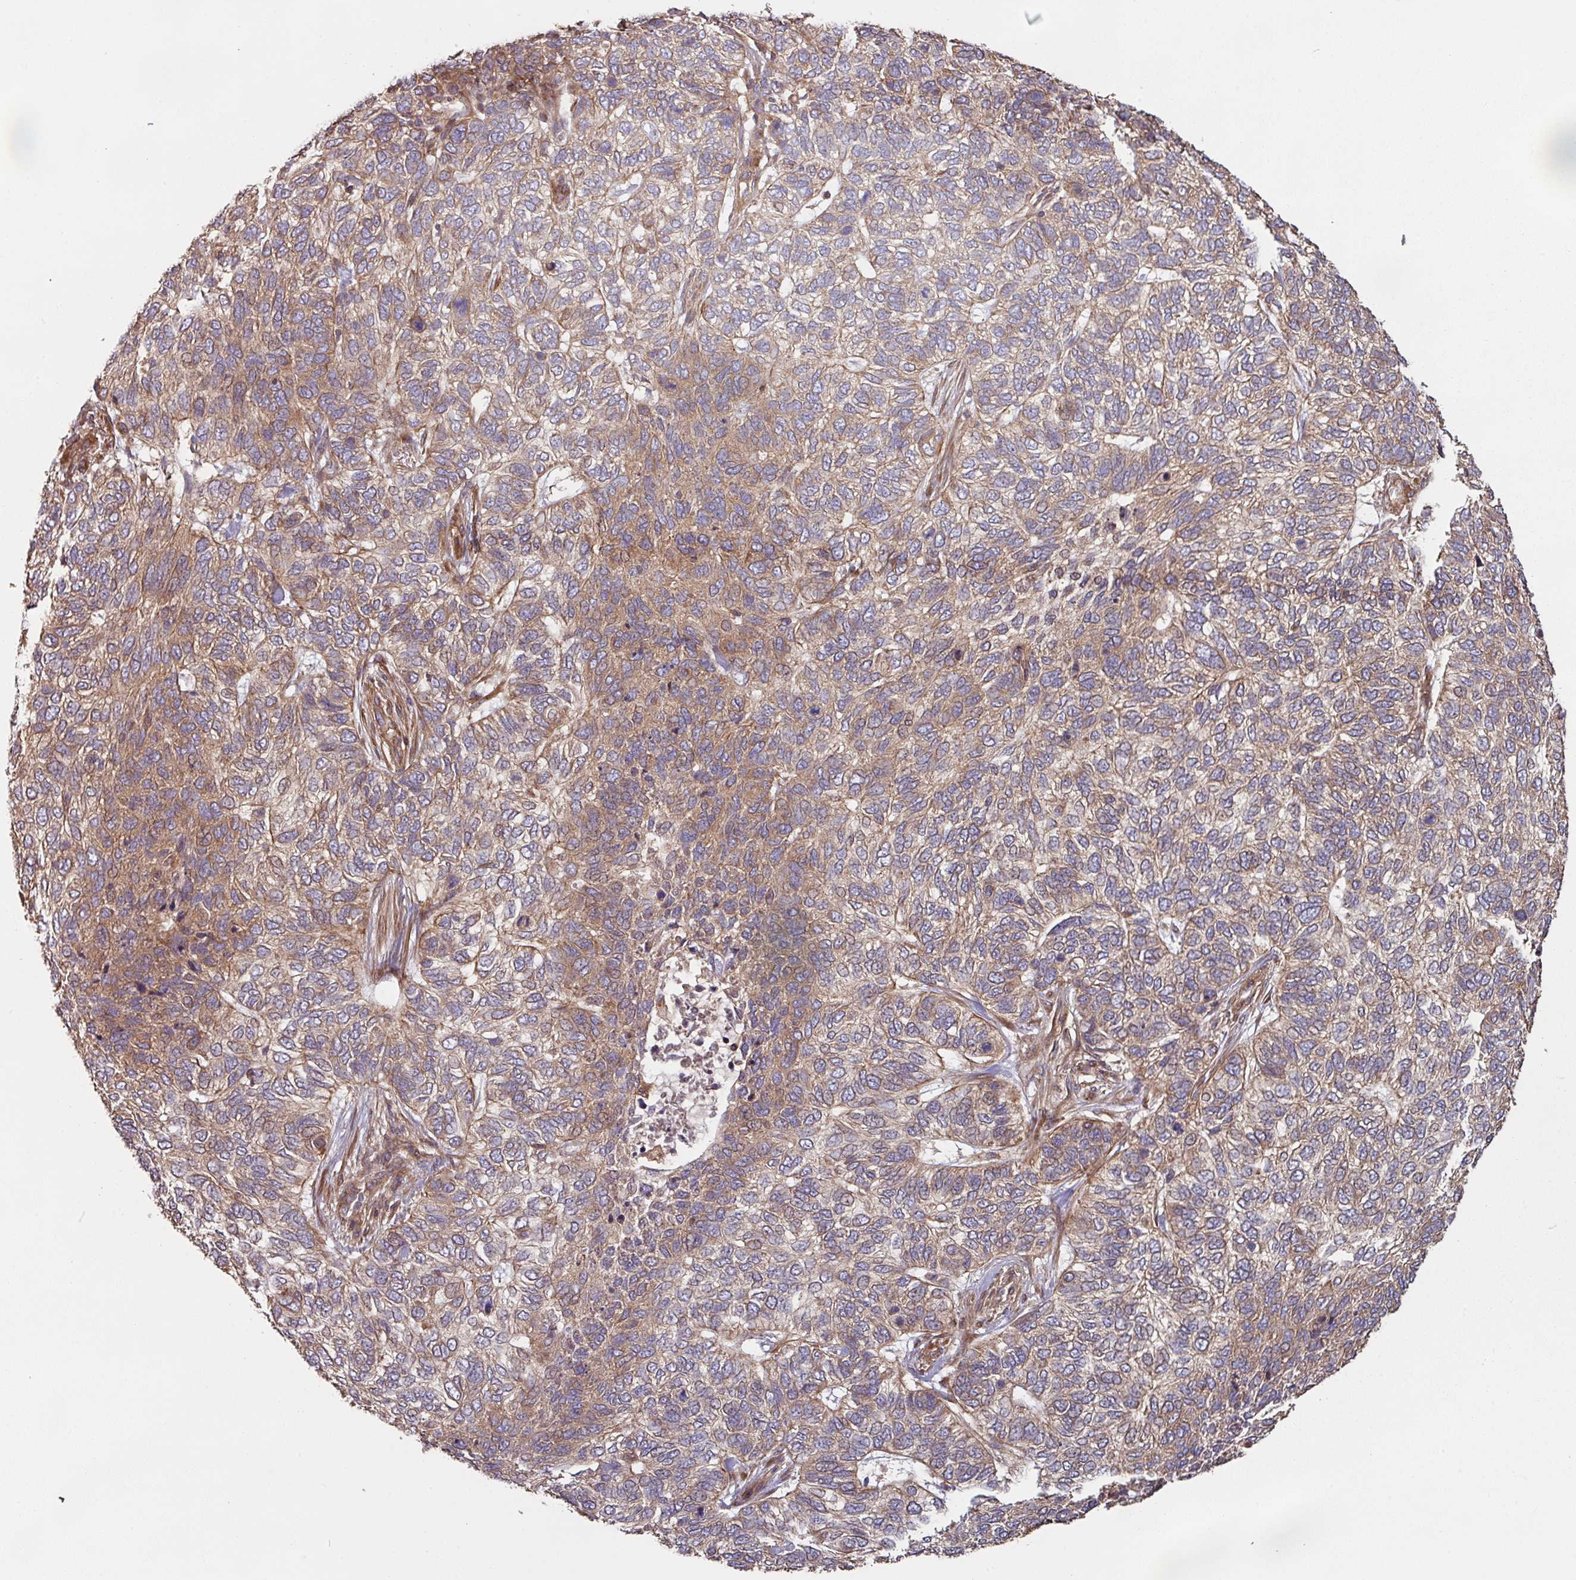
{"staining": {"intensity": "moderate", "quantity": "25%-75%", "location": "cytoplasmic/membranous"}, "tissue": "skin cancer", "cell_type": "Tumor cells", "image_type": "cancer", "snomed": [{"axis": "morphology", "description": "Basal cell carcinoma"}, {"axis": "topography", "description": "Skin"}], "caption": "Moderate cytoplasmic/membranous staining for a protein is present in about 25%-75% of tumor cells of skin cancer using immunohistochemistry.", "gene": "SIK1", "patient": {"sex": "female", "age": 65}}